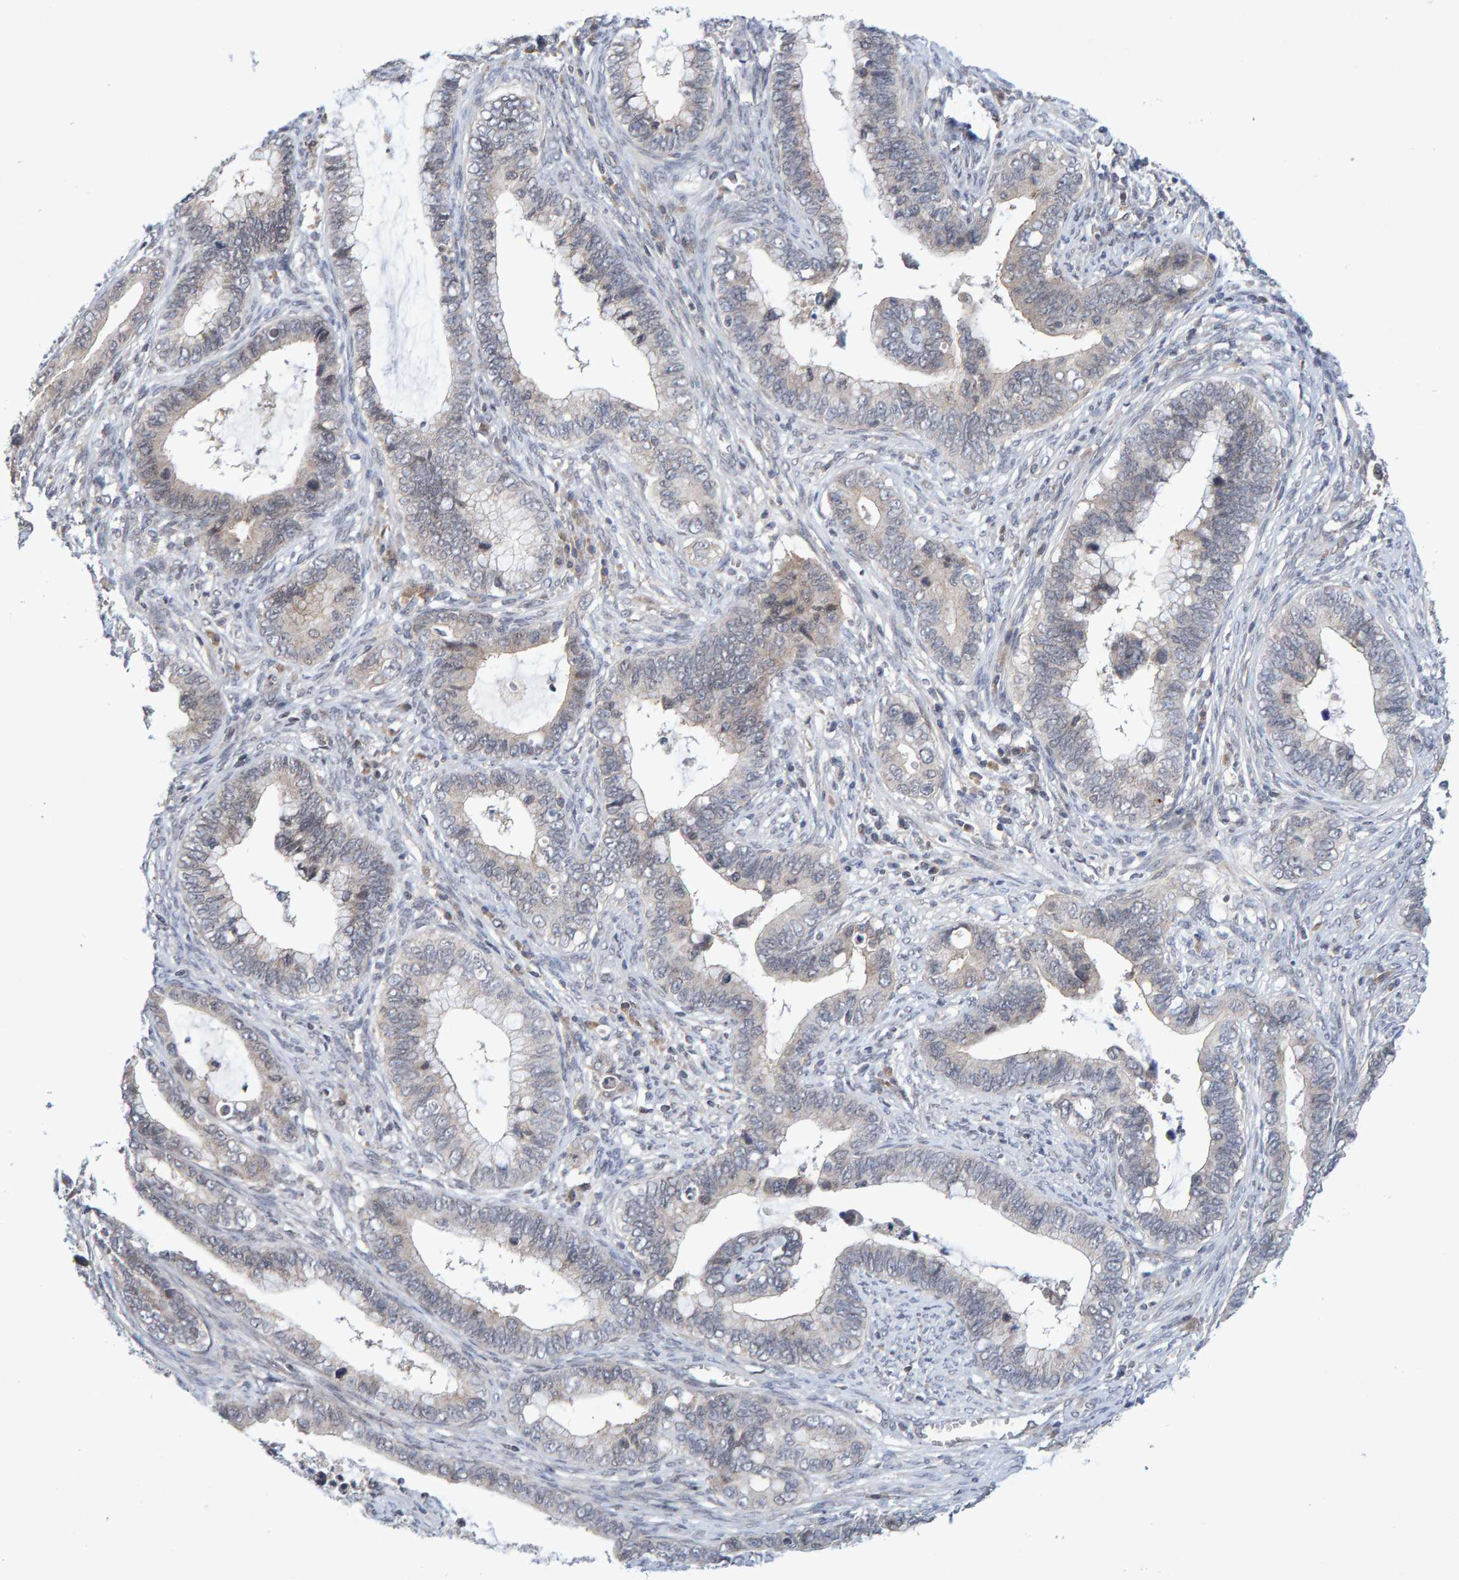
{"staining": {"intensity": "negative", "quantity": "none", "location": "none"}, "tissue": "cervical cancer", "cell_type": "Tumor cells", "image_type": "cancer", "snomed": [{"axis": "morphology", "description": "Adenocarcinoma, NOS"}, {"axis": "topography", "description": "Cervix"}], "caption": "Cervical cancer stained for a protein using immunohistochemistry displays no expression tumor cells.", "gene": "CDH2", "patient": {"sex": "female", "age": 44}}